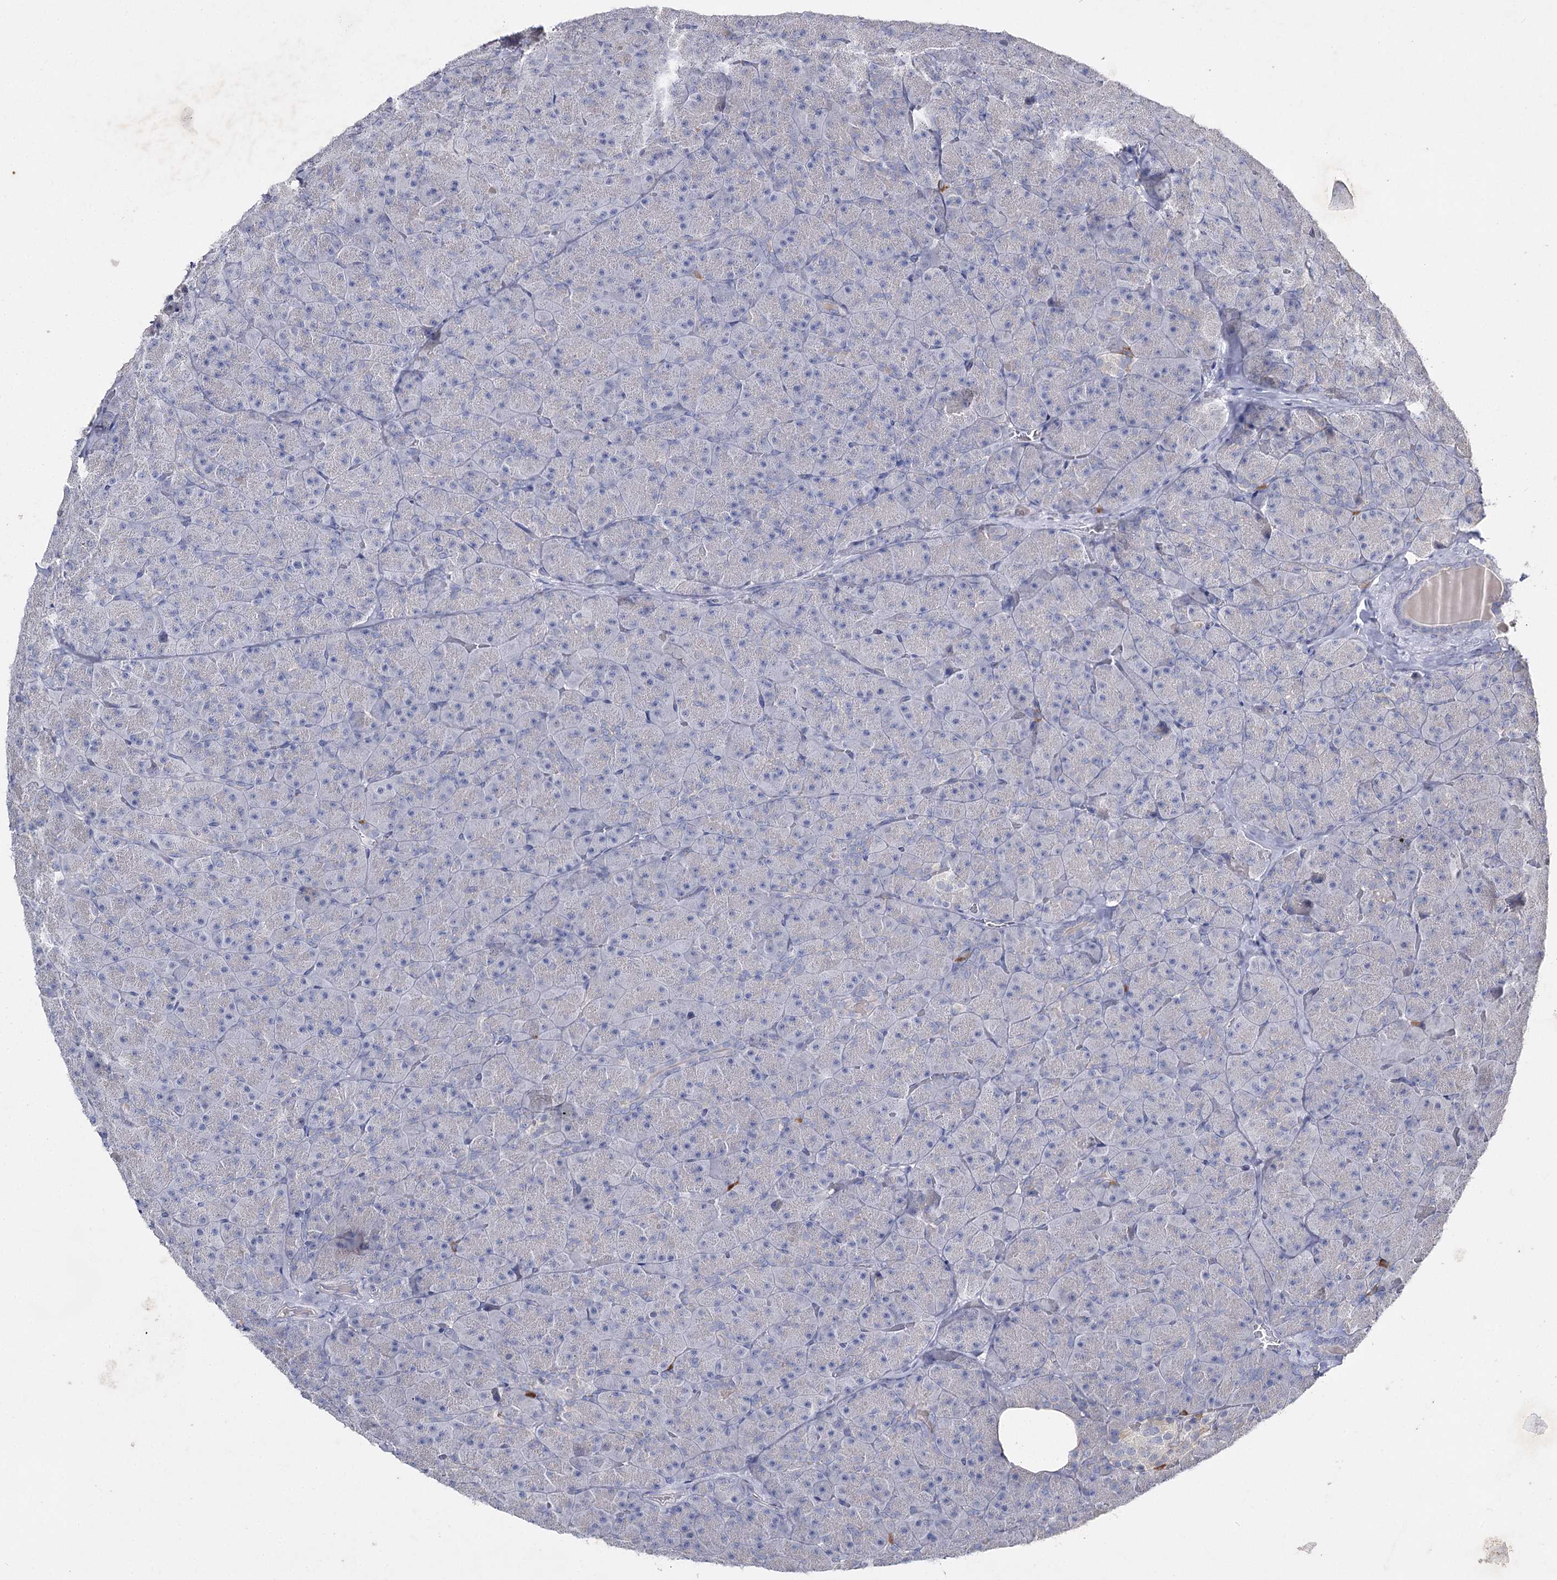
{"staining": {"intensity": "negative", "quantity": "none", "location": "none"}, "tissue": "pancreas", "cell_type": "Exocrine glandular cells", "image_type": "normal", "snomed": [{"axis": "morphology", "description": "Normal tissue, NOS"}, {"axis": "topography", "description": "Pancreas"}], "caption": "An image of pancreas stained for a protein displays no brown staining in exocrine glandular cells.", "gene": "IL1RAP", "patient": {"sex": "male", "age": 36}}